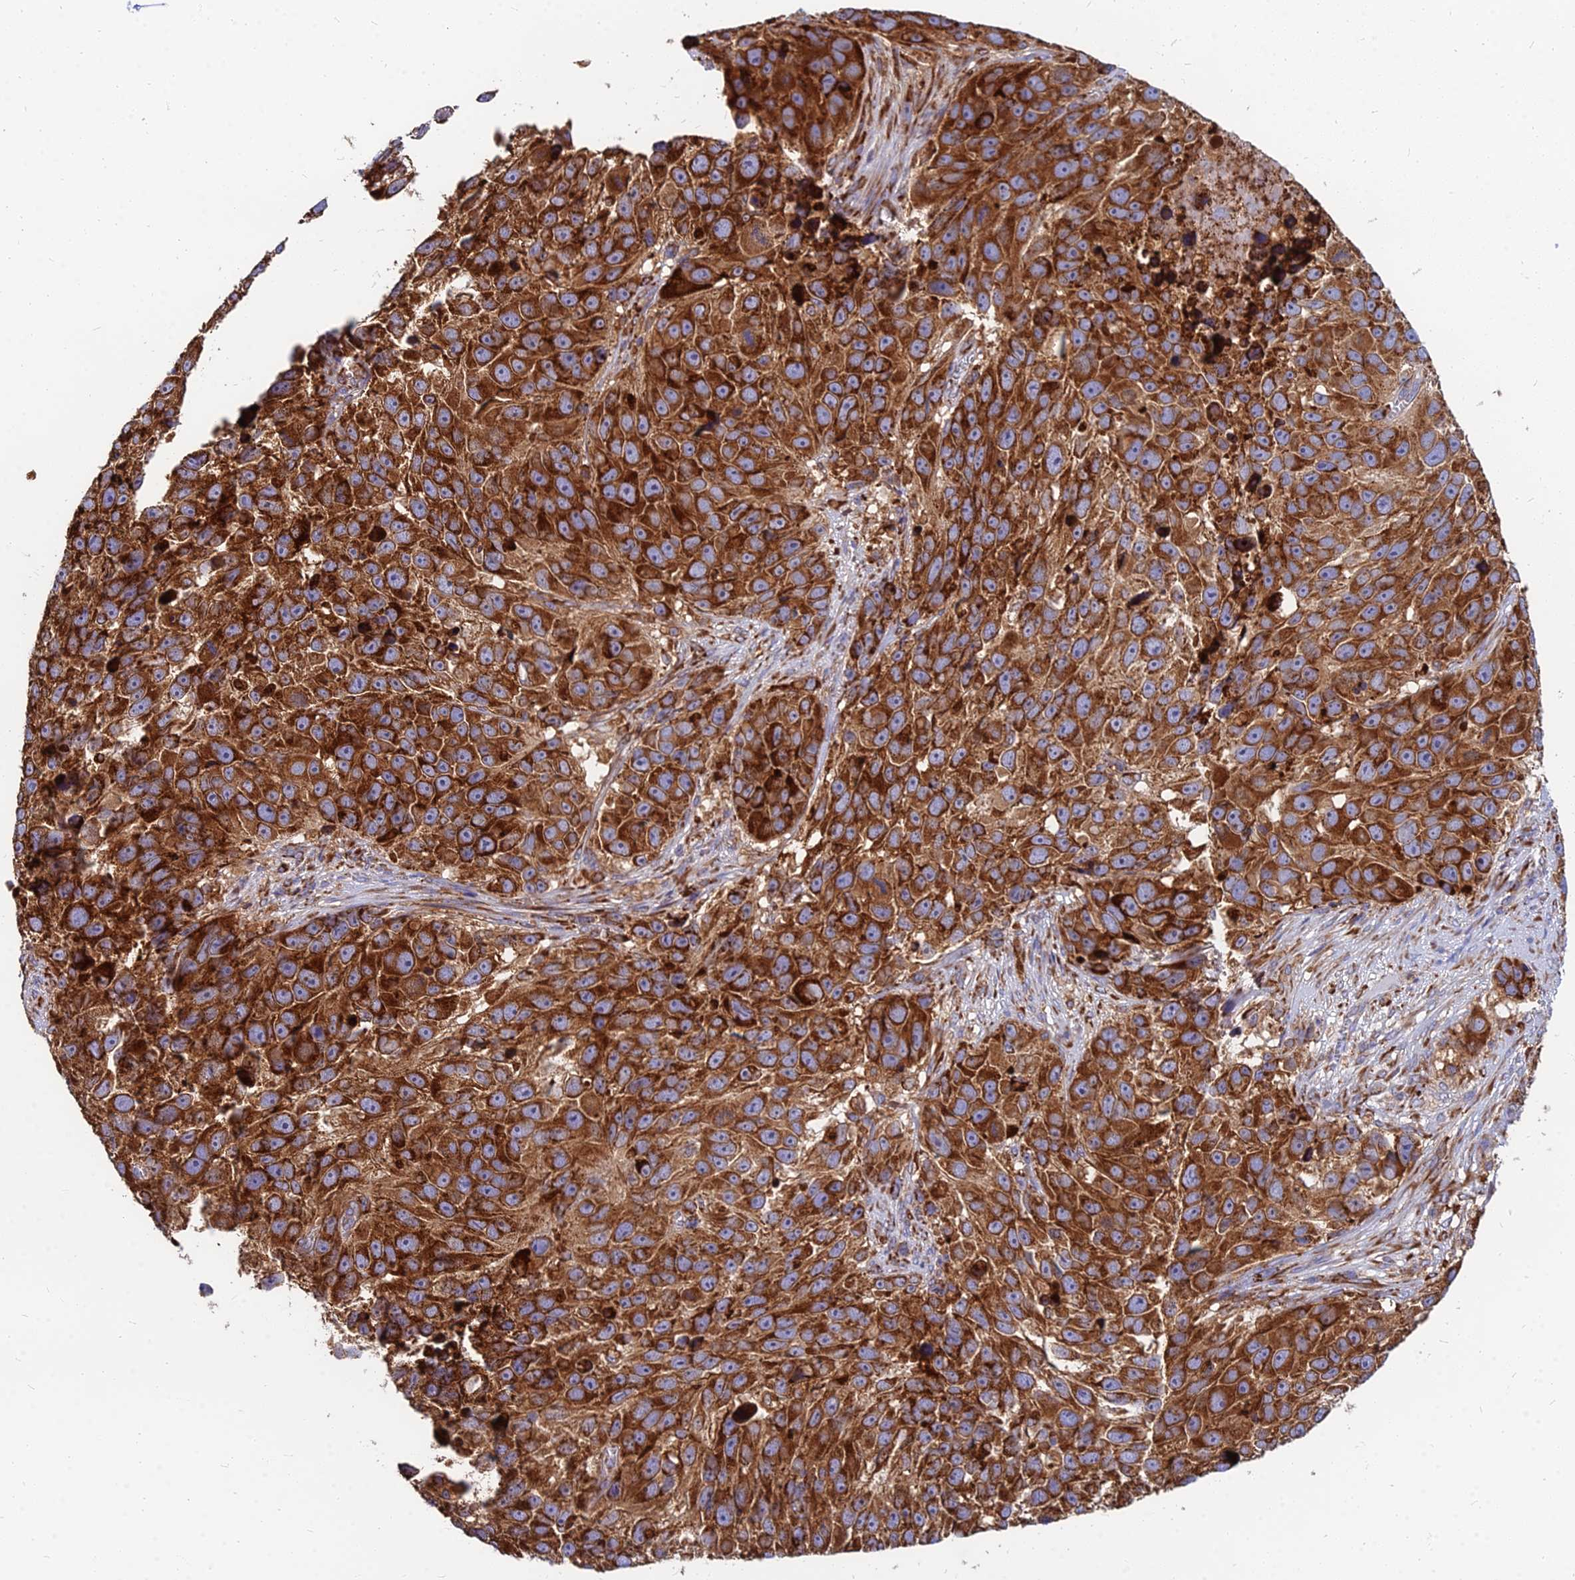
{"staining": {"intensity": "strong", "quantity": ">75%", "location": "cytoplasmic/membranous"}, "tissue": "melanoma", "cell_type": "Tumor cells", "image_type": "cancer", "snomed": [{"axis": "morphology", "description": "Malignant melanoma, NOS"}, {"axis": "topography", "description": "Skin"}], "caption": "Immunohistochemical staining of human malignant melanoma reveals high levels of strong cytoplasmic/membranous protein positivity in about >75% of tumor cells.", "gene": "CCT6B", "patient": {"sex": "male", "age": 84}}